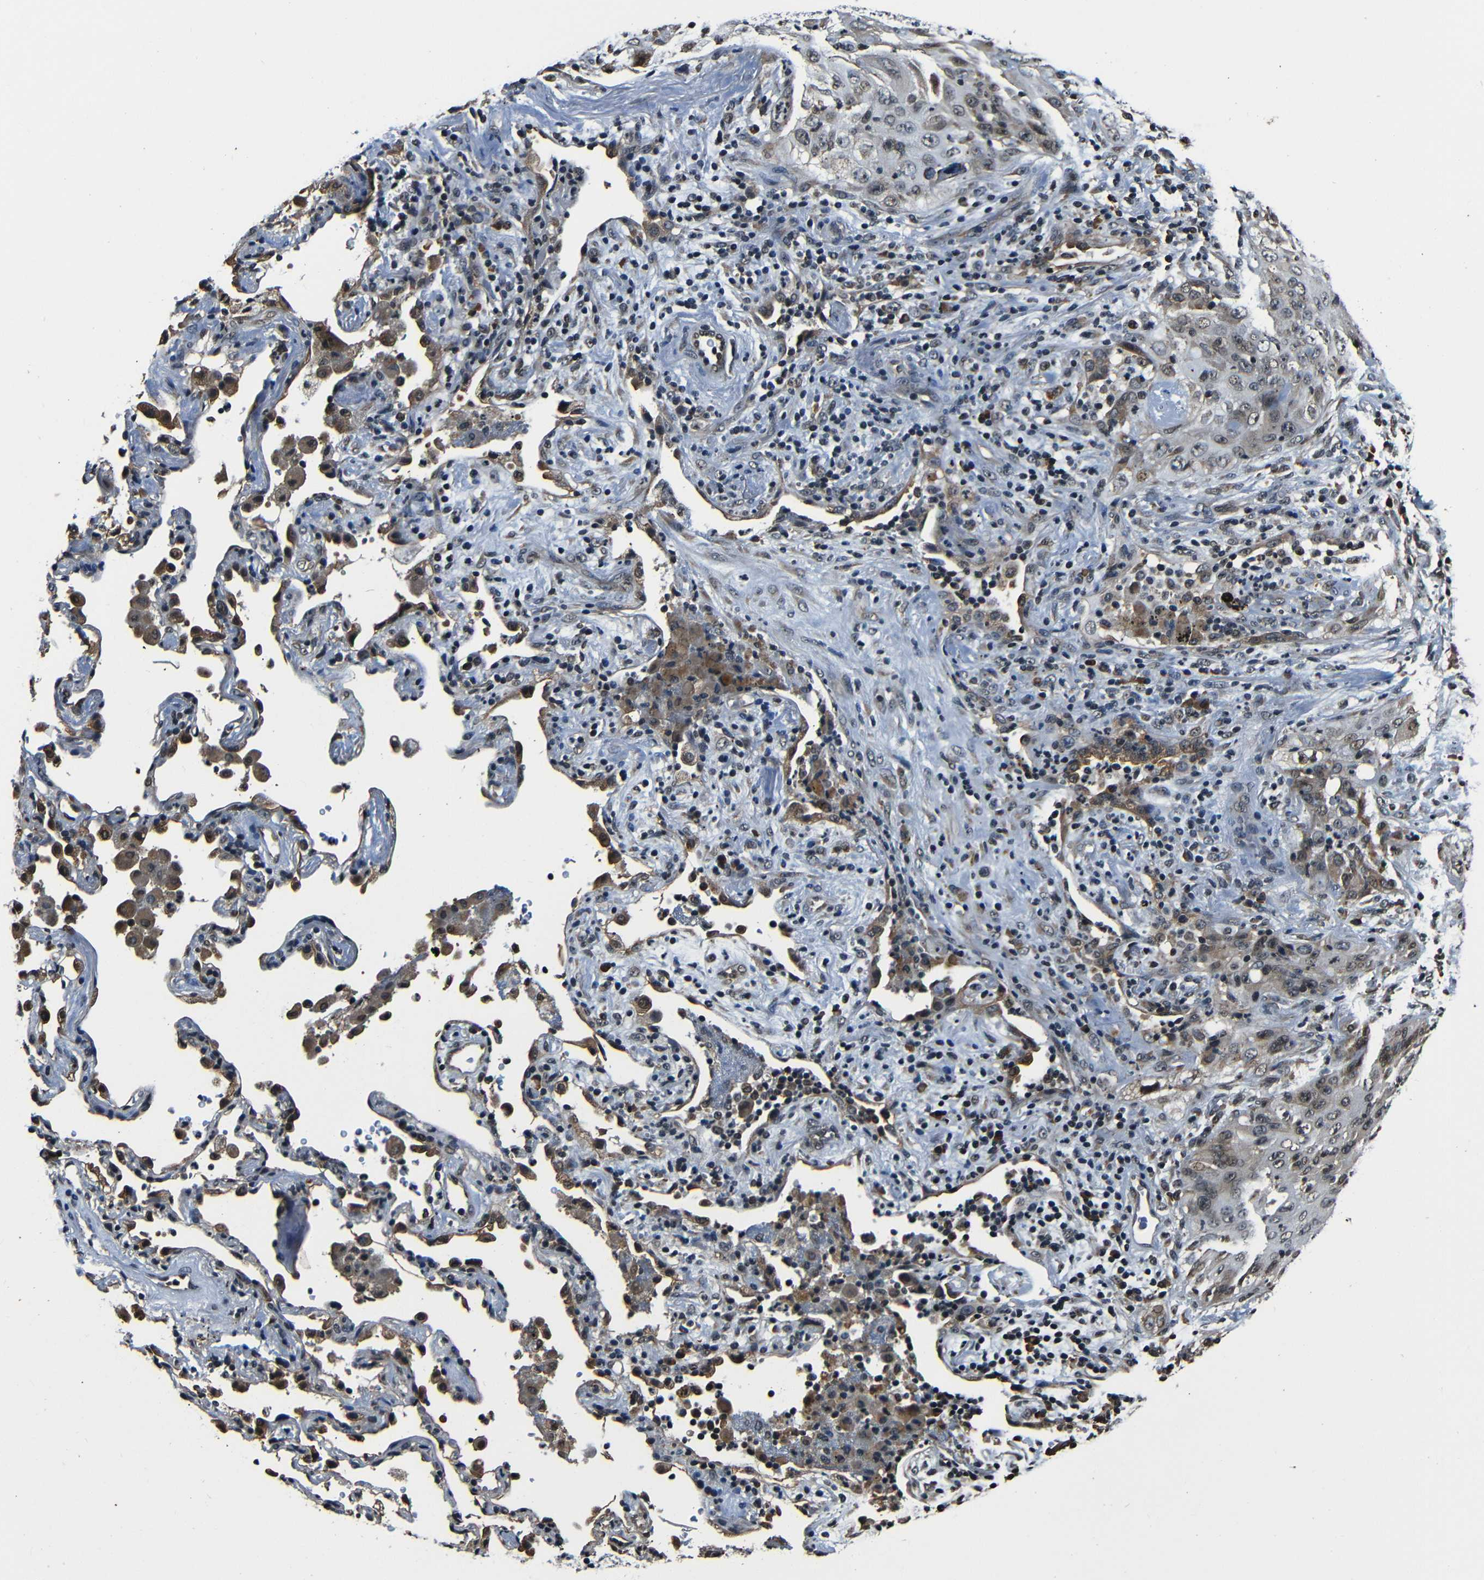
{"staining": {"intensity": "weak", "quantity": "25%-75%", "location": "cytoplasmic/membranous,nuclear"}, "tissue": "lung cancer", "cell_type": "Tumor cells", "image_type": "cancer", "snomed": [{"axis": "morphology", "description": "Squamous cell carcinoma, NOS"}, {"axis": "topography", "description": "Lung"}], "caption": "Immunohistochemical staining of lung cancer (squamous cell carcinoma) reveals low levels of weak cytoplasmic/membranous and nuclear staining in about 25%-75% of tumor cells.", "gene": "NCBP3", "patient": {"sex": "female", "age": 67}}